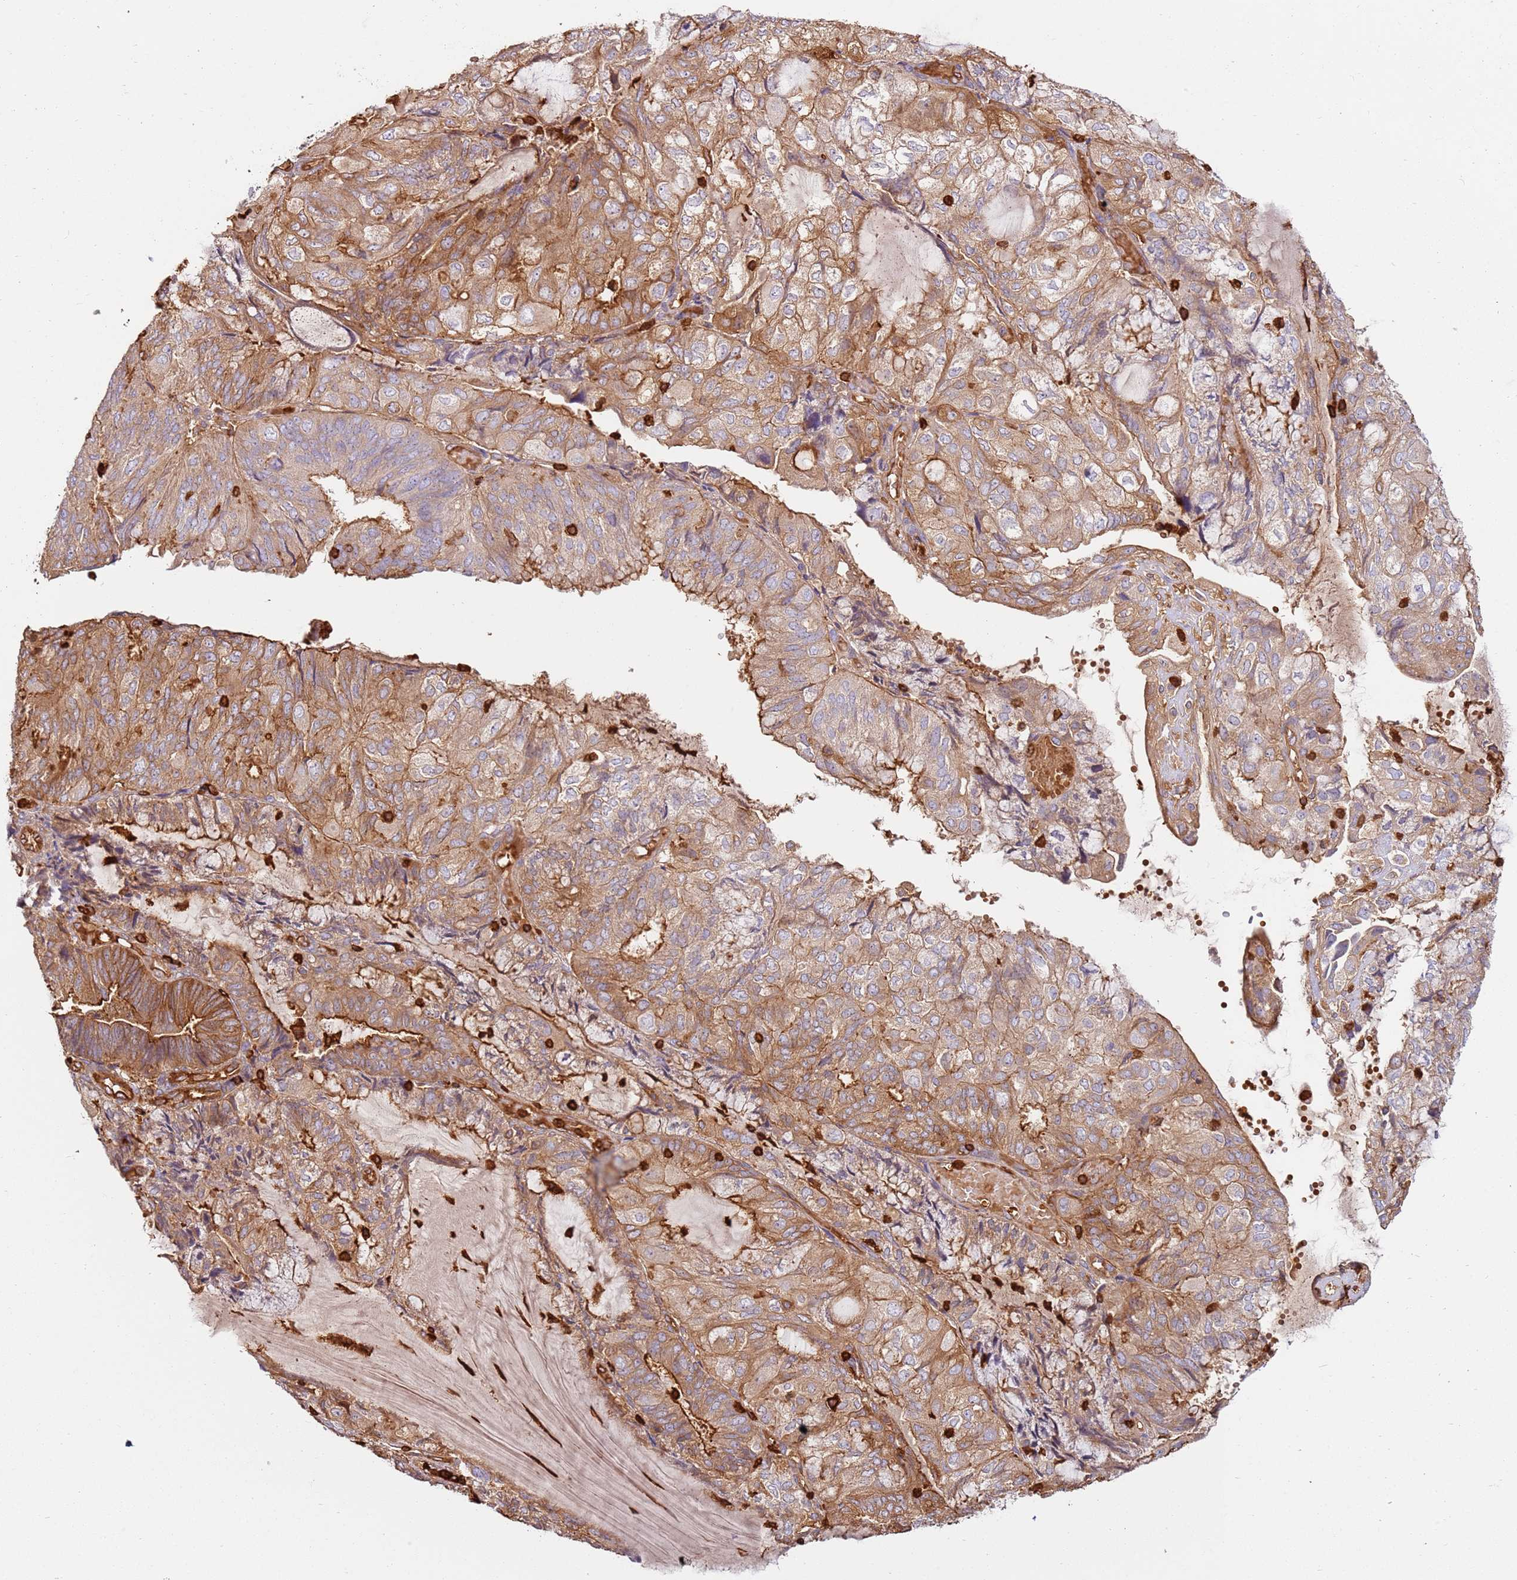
{"staining": {"intensity": "moderate", "quantity": ">75%", "location": "cytoplasmic/membranous"}, "tissue": "endometrial cancer", "cell_type": "Tumor cells", "image_type": "cancer", "snomed": [{"axis": "morphology", "description": "Adenocarcinoma, NOS"}, {"axis": "topography", "description": "Endometrium"}], "caption": "Adenocarcinoma (endometrial) was stained to show a protein in brown. There is medium levels of moderate cytoplasmic/membranous positivity in approximately >75% of tumor cells.", "gene": "OR6P1", "patient": {"sex": "female", "age": 81}}